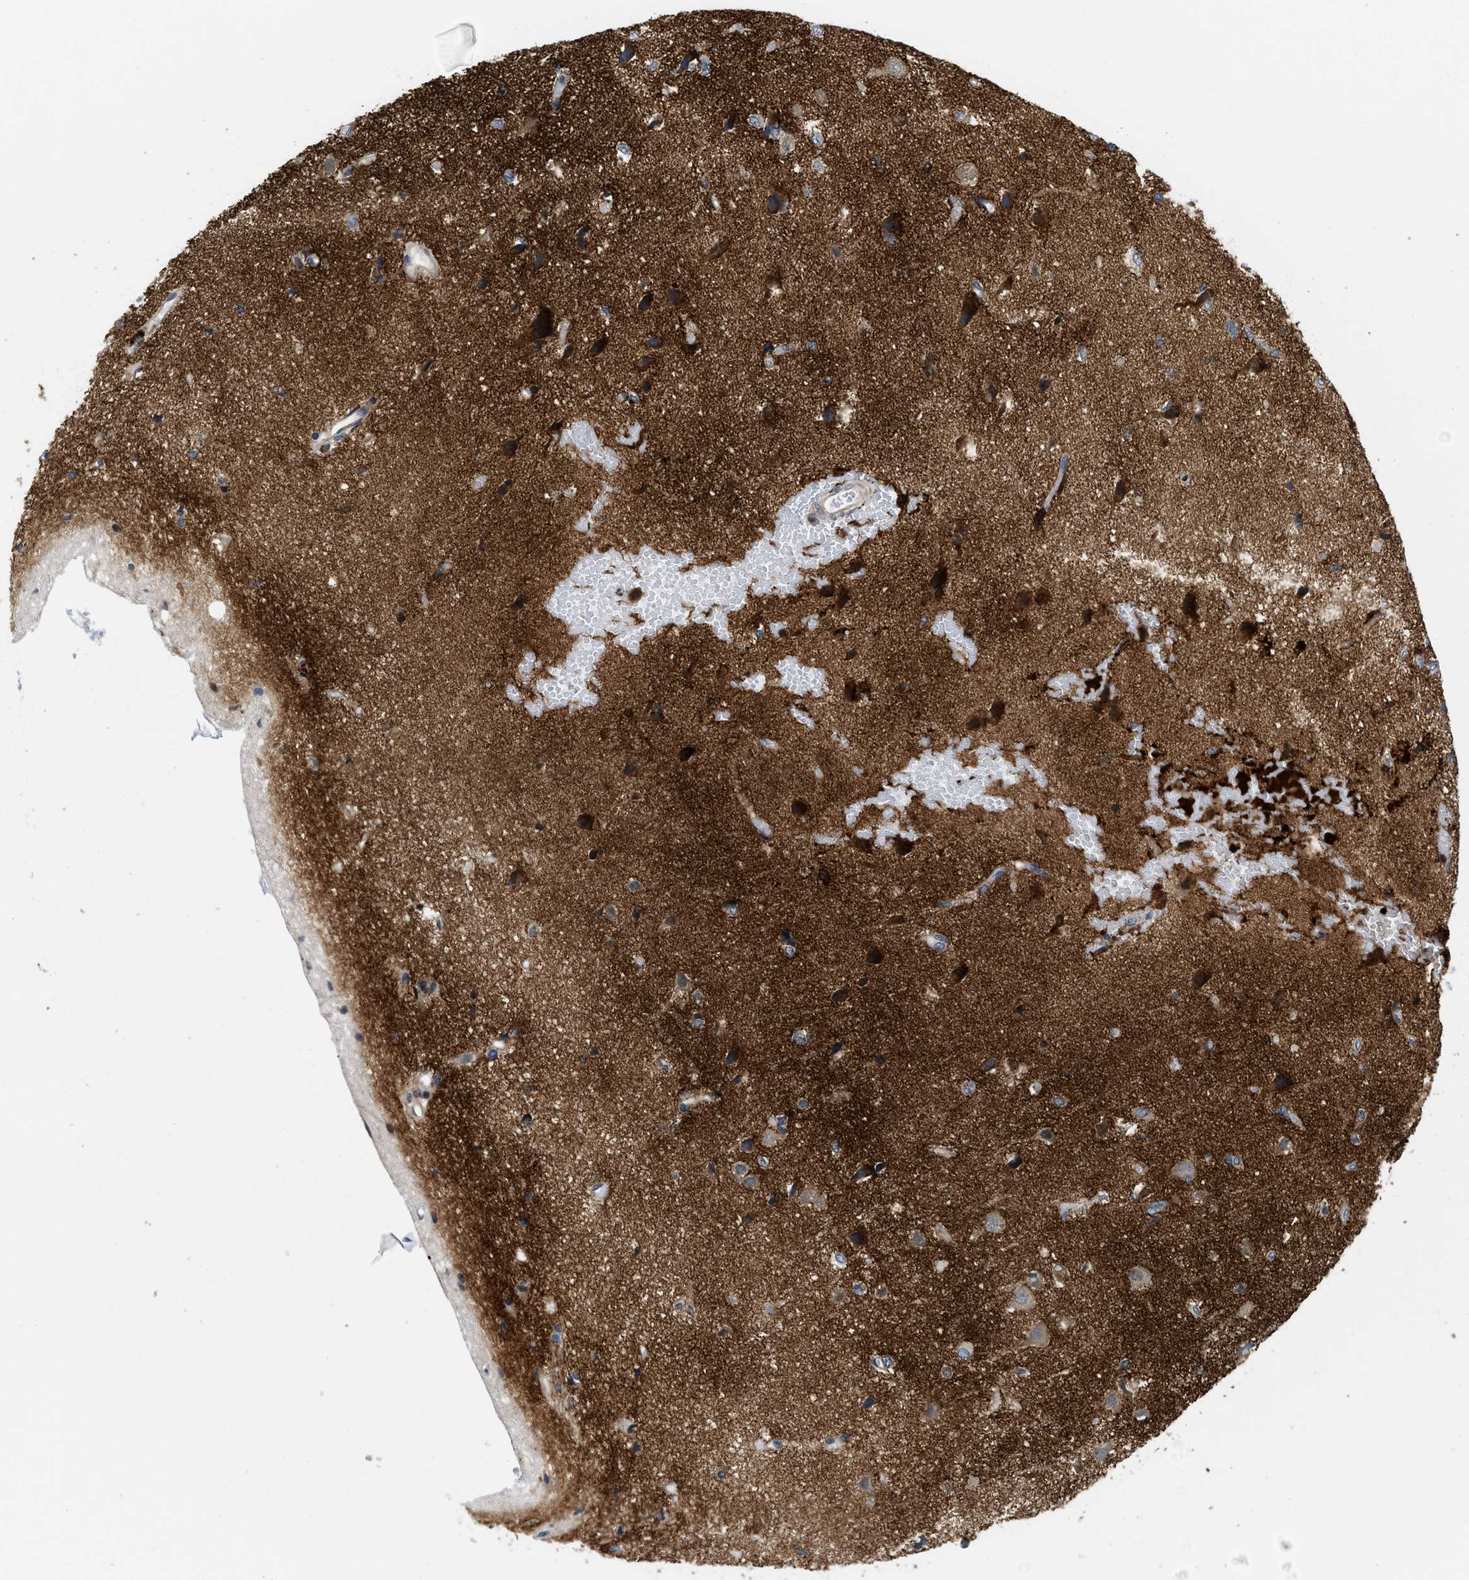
{"staining": {"intensity": "moderate", "quantity": ">75%", "location": "cytoplasmic/membranous"}, "tissue": "glioma", "cell_type": "Tumor cells", "image_type": "cancer", "snomed": [{"axis": "morphology", "description": "Glioma, malignant, High grade"}, {"axis": "topography", "description": "Brain"}], "caption": "High-grade glioma (malignant) tissue reveals moderate cytoplasmic/membranous positivity in approximately >75% of tumor cells", "gene": "IKBKE", "patient": {"sex": "female", "age": 59}}